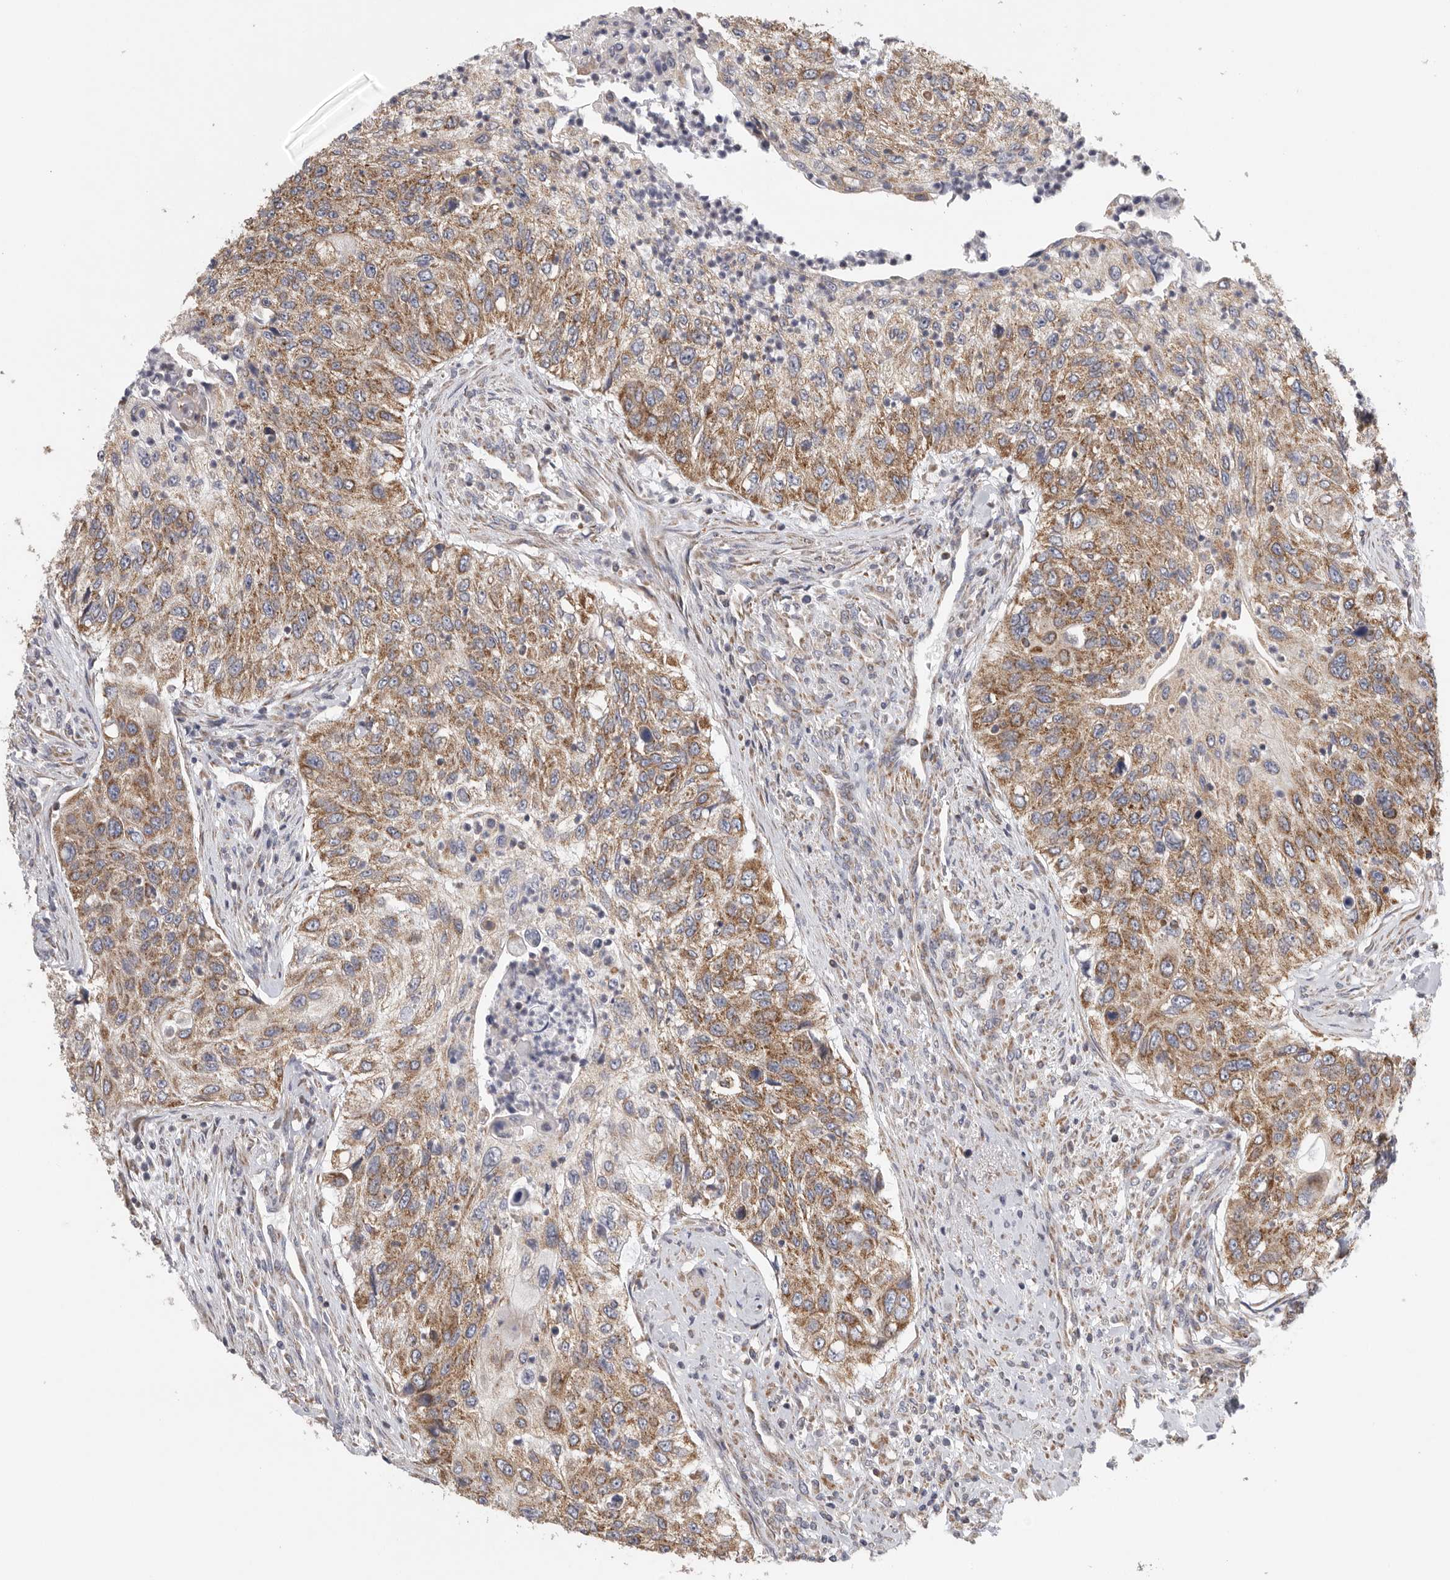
{"staining": {"intensity": "moderate", "quantity": ">75%", "location": "cytoplasmic/membranous"}, "tissue": "urothelial cancer", "cell_type": "Tumor cells", "image_type": "cancer", "snomed": [{"axis": "morphology", "description": "Urothelial carcinoma, High grade"}, {"axis": "topography", "description": "Urinary bladder"}], "caption": "Urothelial cancer stained for a protein reveals moderate cytoplasmic/membranous positivity in tumor cells.", "gene": "FKBP8", "patient": {"sex": "female", "age": 60}}